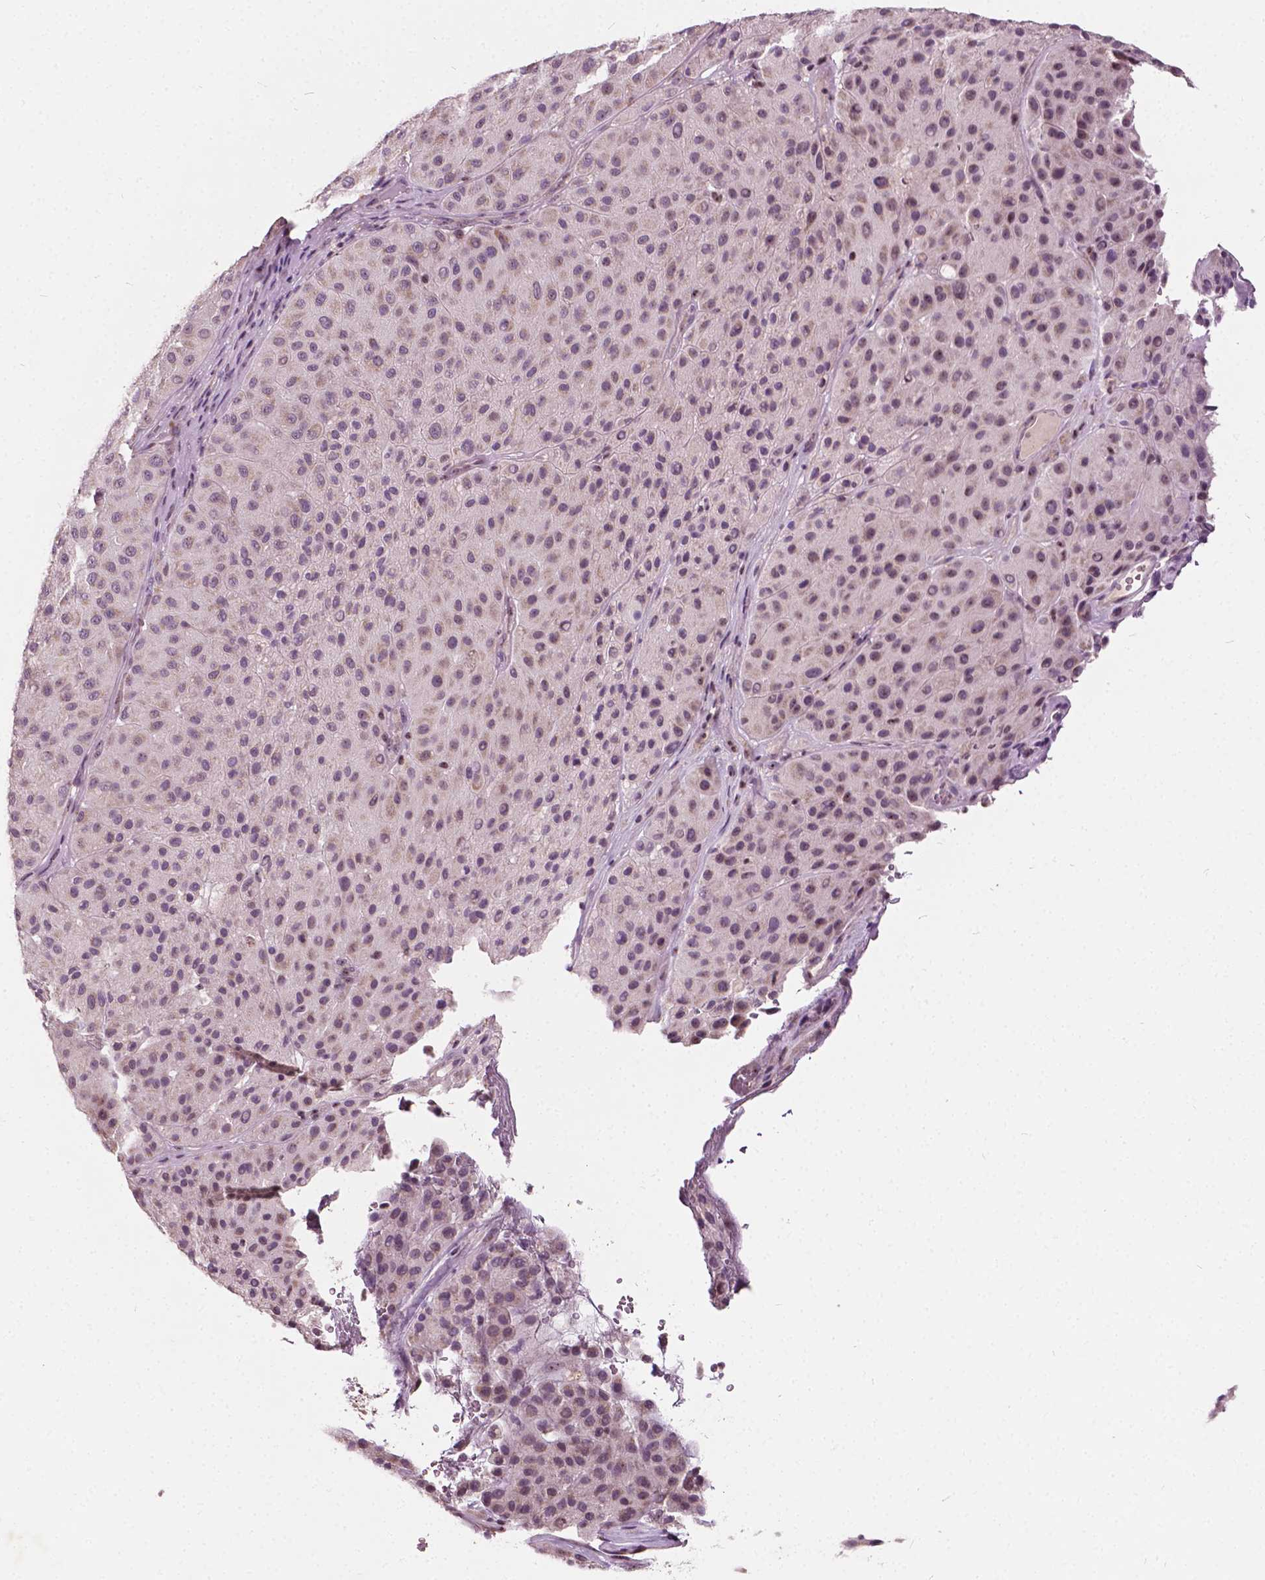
{"staining": {"intensity": "weak", "quantity": "25%-75%", "location": "cytoplasmic/membranous,nuclear"}, "tissue": "melanoma", "cell_type": "Tumor cells", "image_type": "cancer", "snomed": [{"axis": "morphology", "description": "Malignant melanoma, Metastatic site"}, {"axis": "topography", "description": "Smooth muscle"}], "caption": "Melanoma stained for a protein (brown) displays weak cytoplasmic/membranous and nuclear positive staining in about 25%-75% of tumor cells.", "gene": "ODF3L2", "patient": {"sex": "male", "age": 41}}